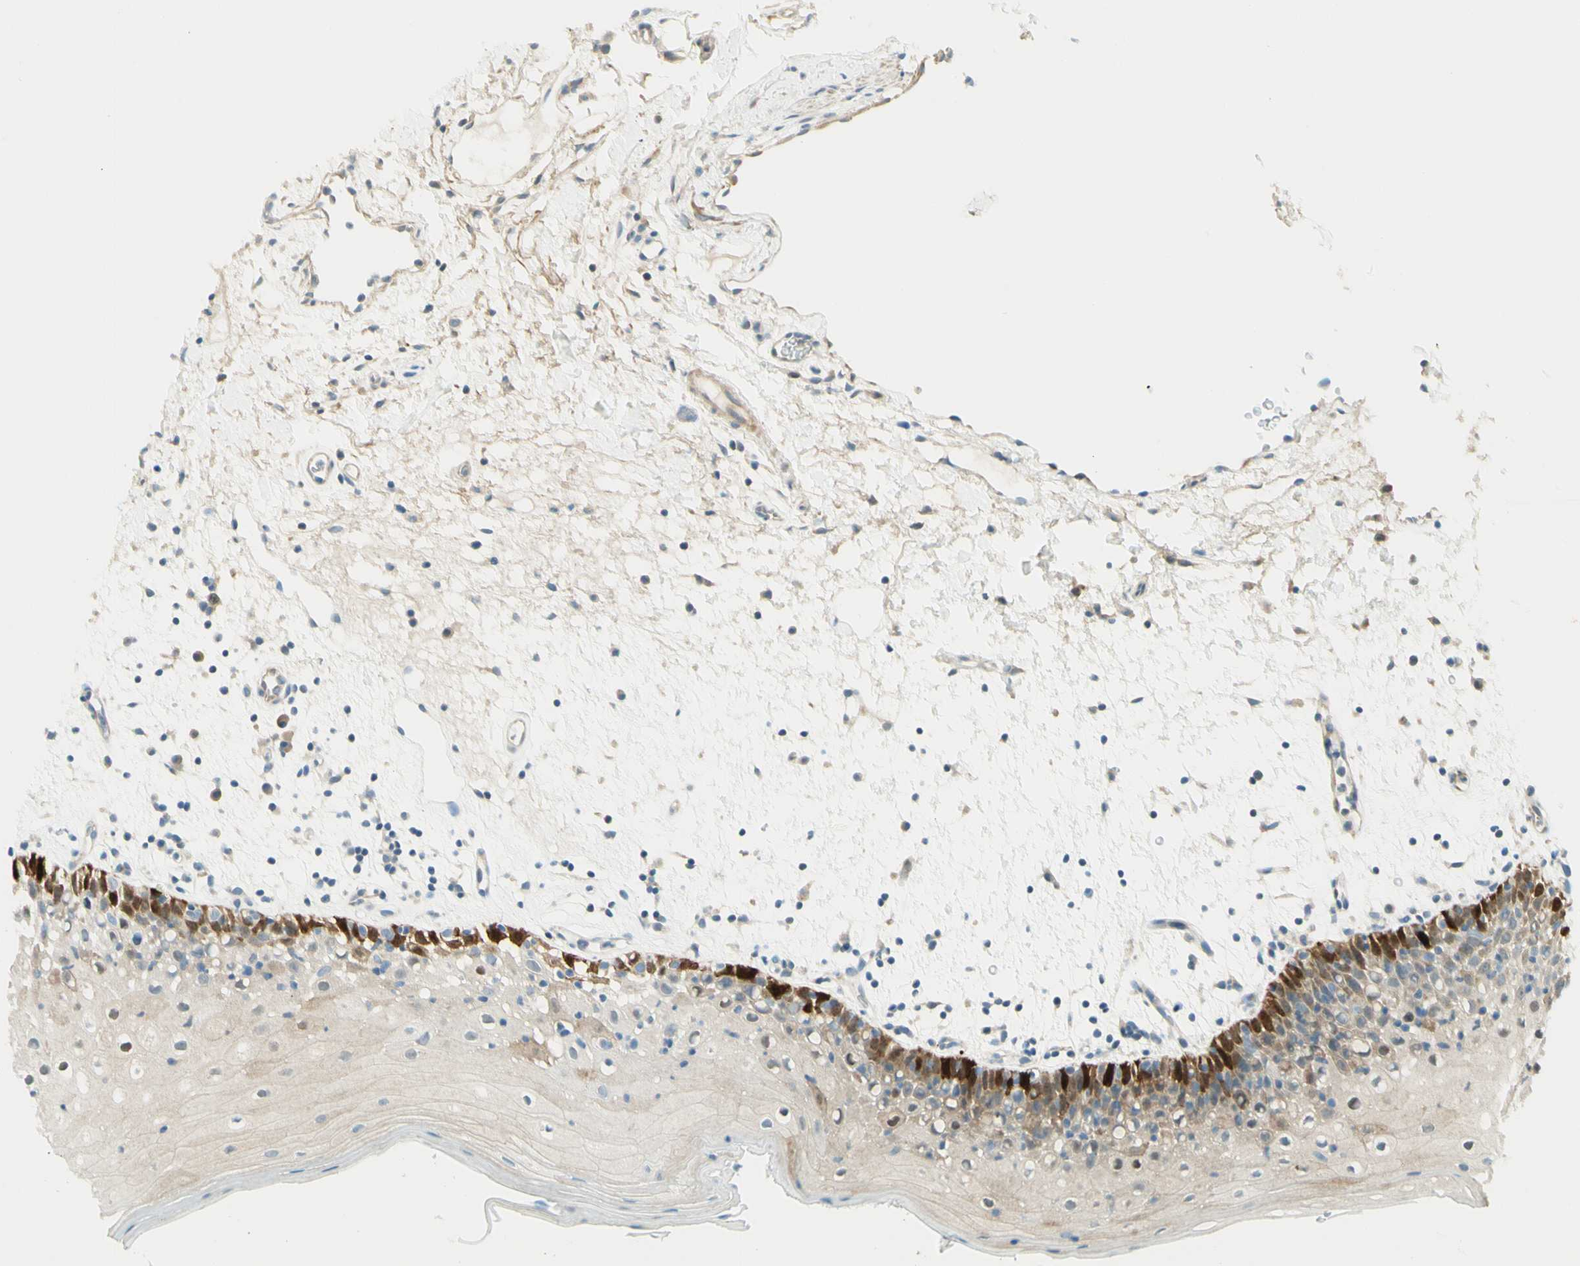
{"staining": {"intensity": "strong", "quantity": "<25%", "location": "cytoplasmic/membranous,nuclear"}, "tissue": "oral mucosa", "cell_type": "Squamous epithelial cells", "image_type": "normal", "snomed": [{"axis": "morphology", "description": "Normal tissue, NOS"}, {"axis": "morphology", "description": "Squamous cell carcinoma, NOS"}, {"axis": "topography", "description": "Skeletal muscle"}, {"axis": "topography", "description": "Oral tissue"}], "caption": "Immunohistochemistry (DAB (3,3'-diaminobenzidine)) staining of benign oral mucosa reveals strong cytoplasmic/membranous,nuclear protein staining in about <25% of squamous epithelial cells.", "gene": "PROM1", "patient": {"sex": "male", "age": 71}}